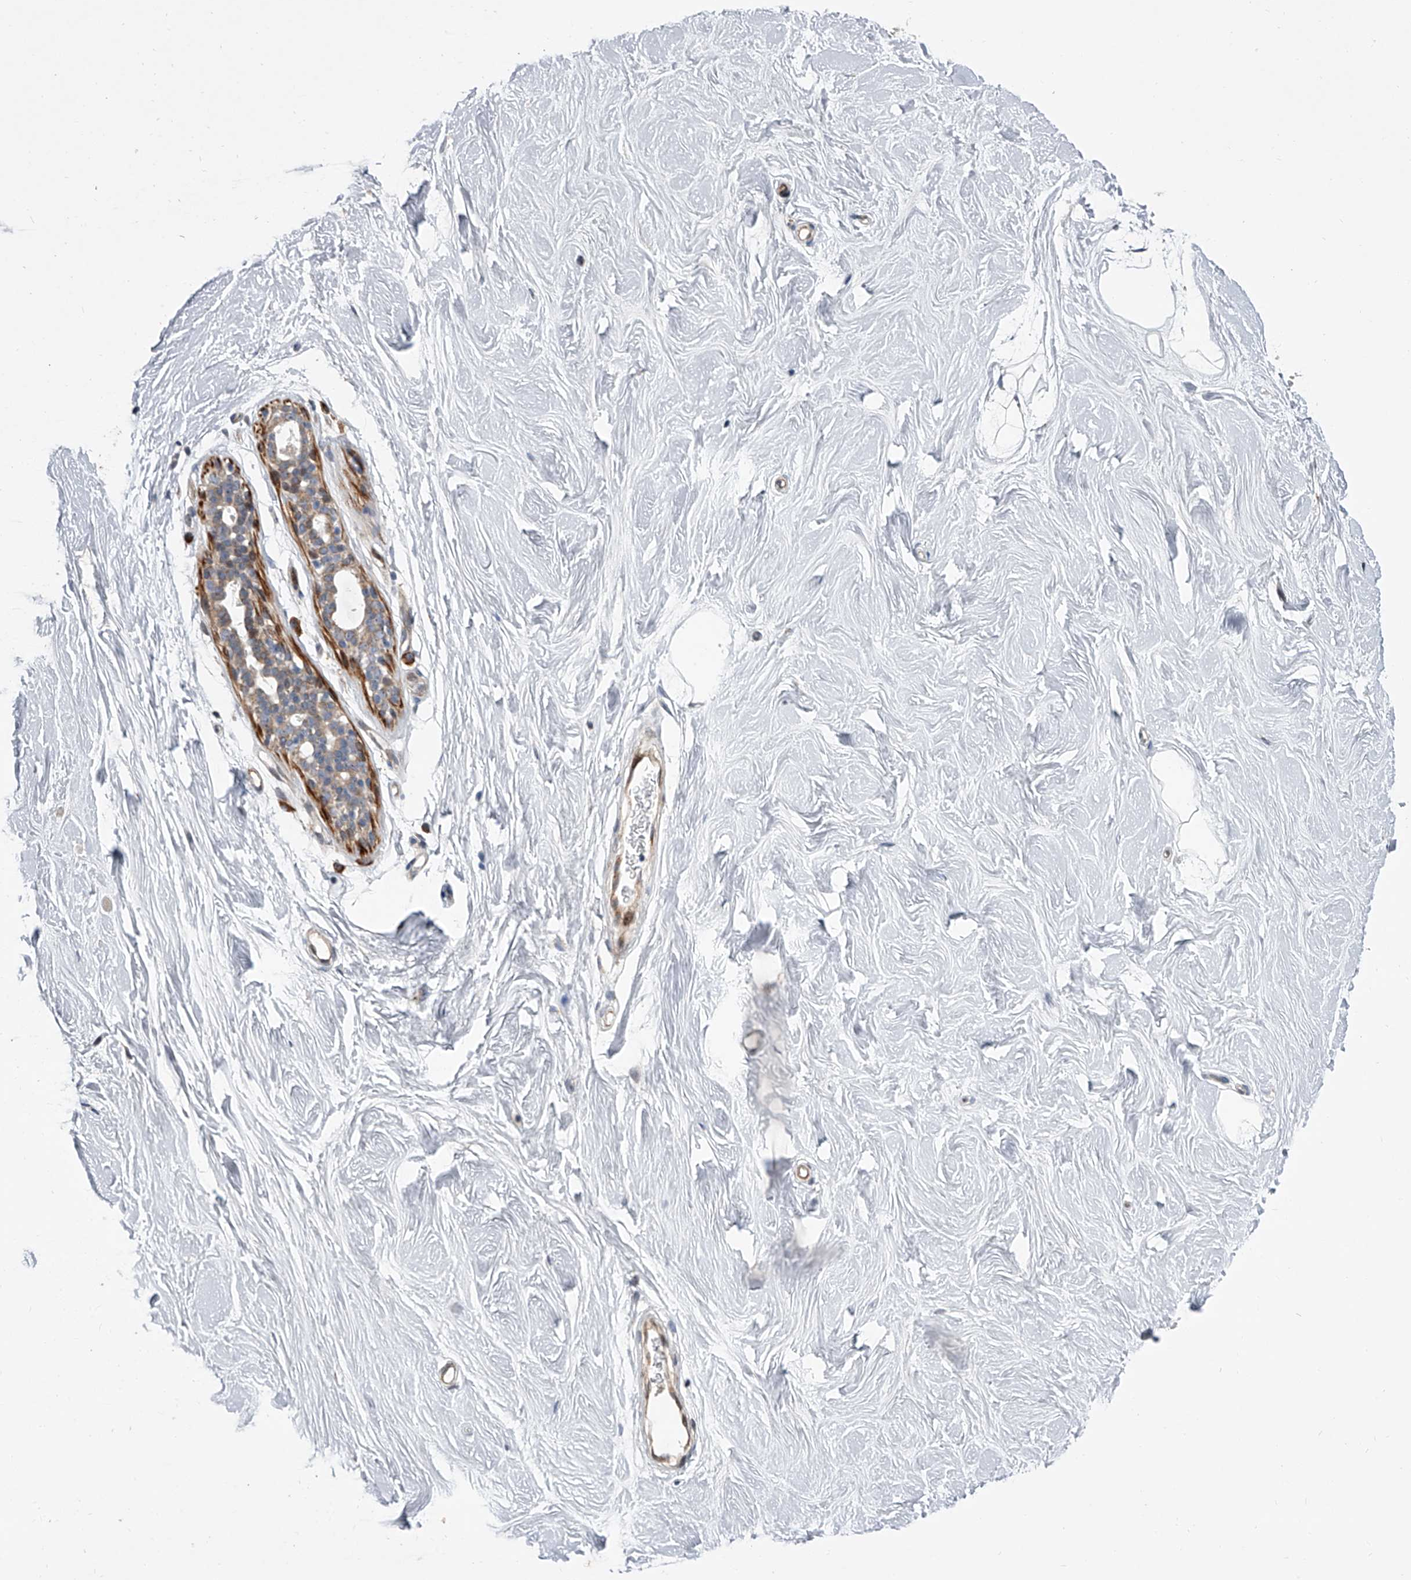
{"staining": {"intensity": "negative", "quantity": "none", "location": "none"}, "tissue": "breast", "cell_type": "Adipocytes", "image_type": "normal", "snomed": [{"axis": "morphology", "description": "Normal tissue, NOS"}, {"axis": "topography", "description": "Breast"}], "caption": "IHC micrograph of normal breast stained for a protein (brown), which reveals no positivity in adipocytes. (IHC, brightfield microscopy, high magnification).", "gene": "DLGAP2", "patient": {"sex": "female", "age": 26}}